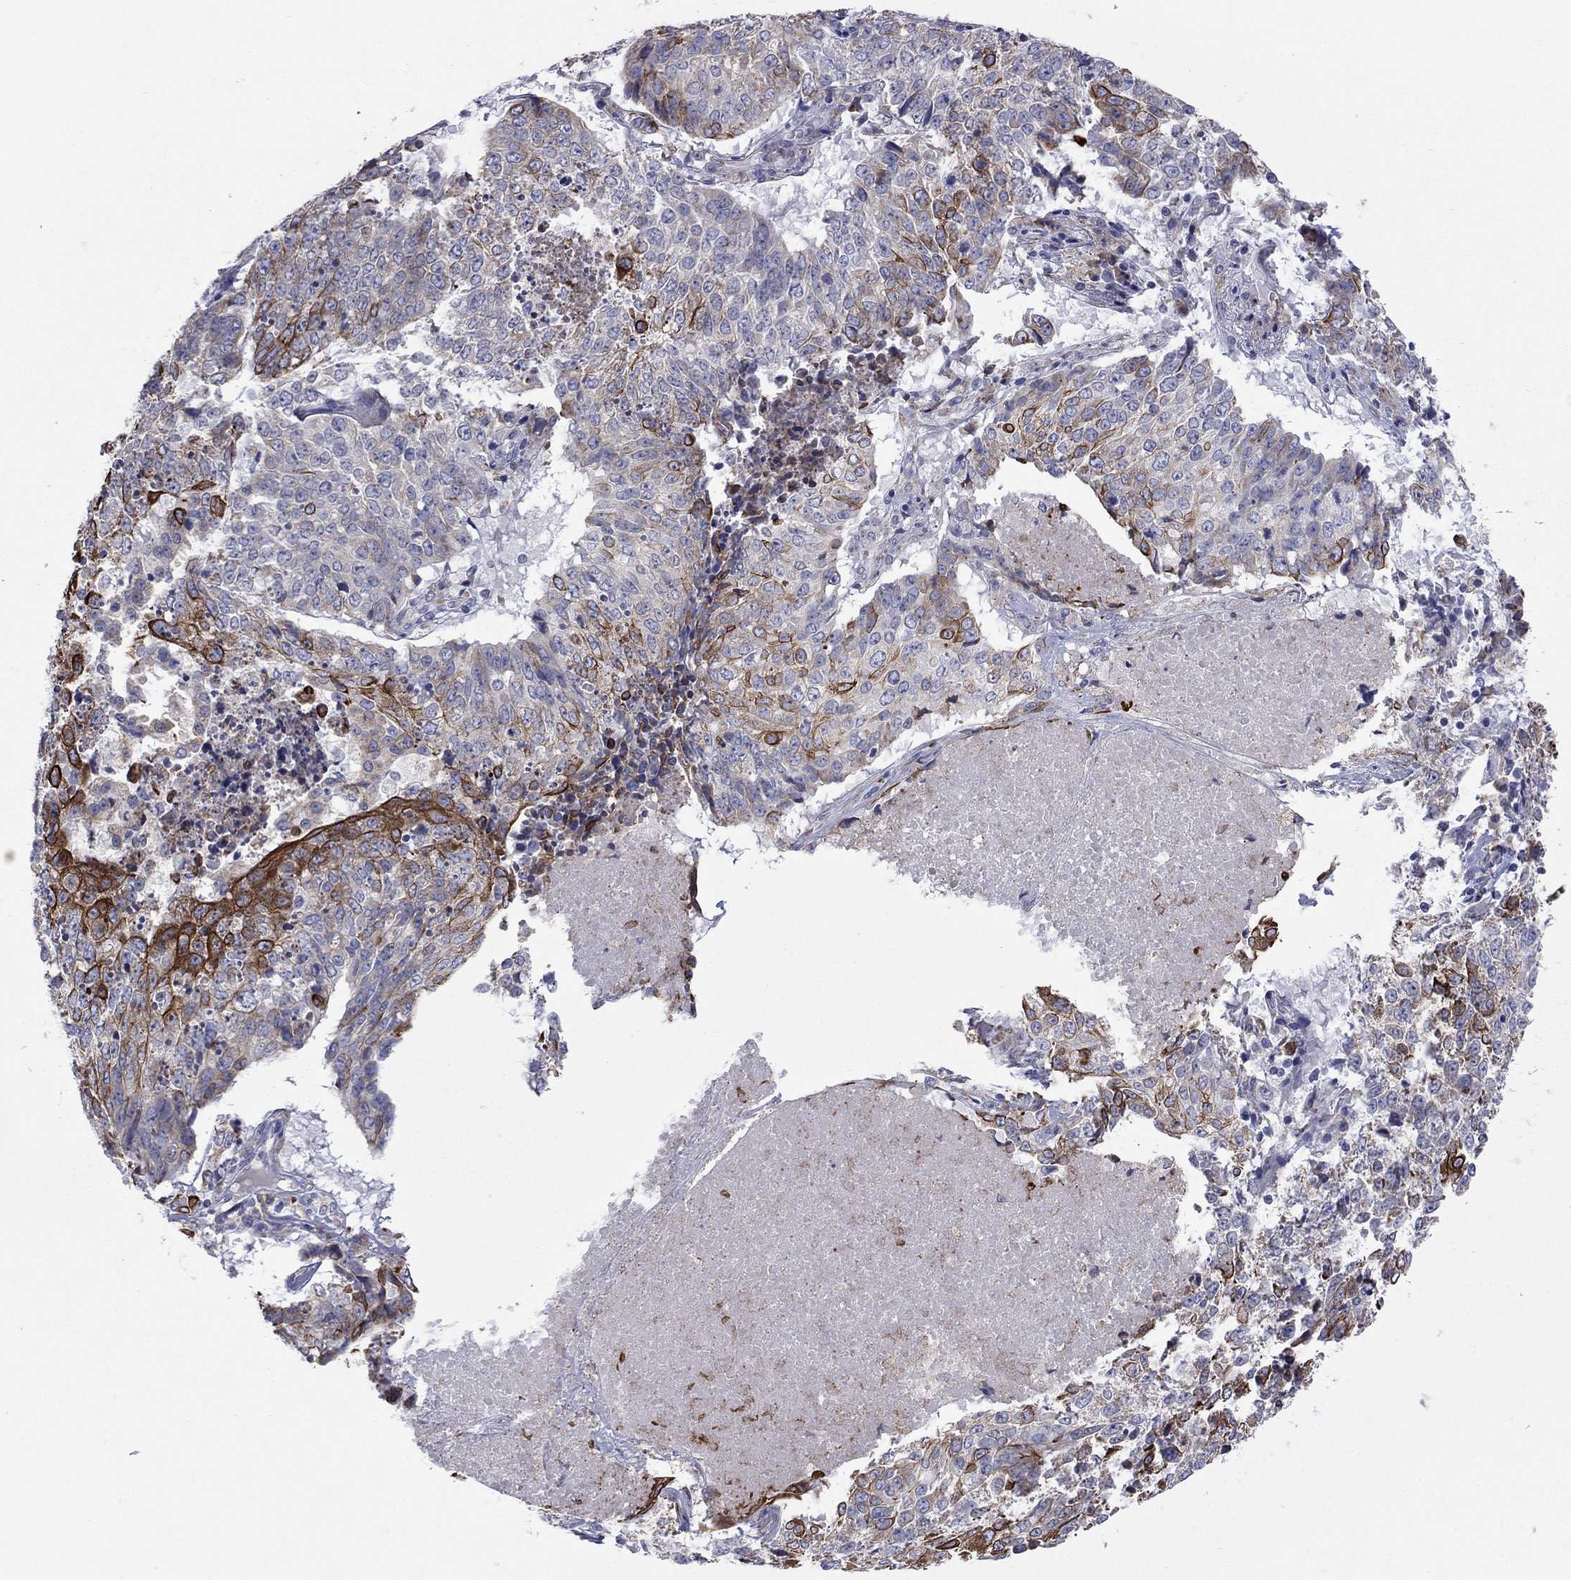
{"staining": {"intensity": "strong", "quantity": "25%-75%", "location": "cytoplasmic/membranous,nuclear"}, "tissue": "lung cancer", "cell_type": "Tumor cells", "image_type": "cancer", "snomed": [{"axis": "morphology", "description": "Normal tissue, NOS"}, {"axis": "morphology", "description": "Squamous cell carcinoma, NOS"}, {"axis": "topography", "description": "Bronchus"}, {"axis": "topography", "description": "Lung"}], "caption": "Lung cancer (squamous cell carcinoma) was stained to show a protein in brown. There is high levels of strong cytoplasmic/membranous and nuclear staining in approximately 25%-75% of tumor cells. Immunohistochemistry stains the protein of interest in brown and the nuclei are stained blue.", "gene": "TMPRSS11A", "patient": {"sex": "male", "age": 64}}